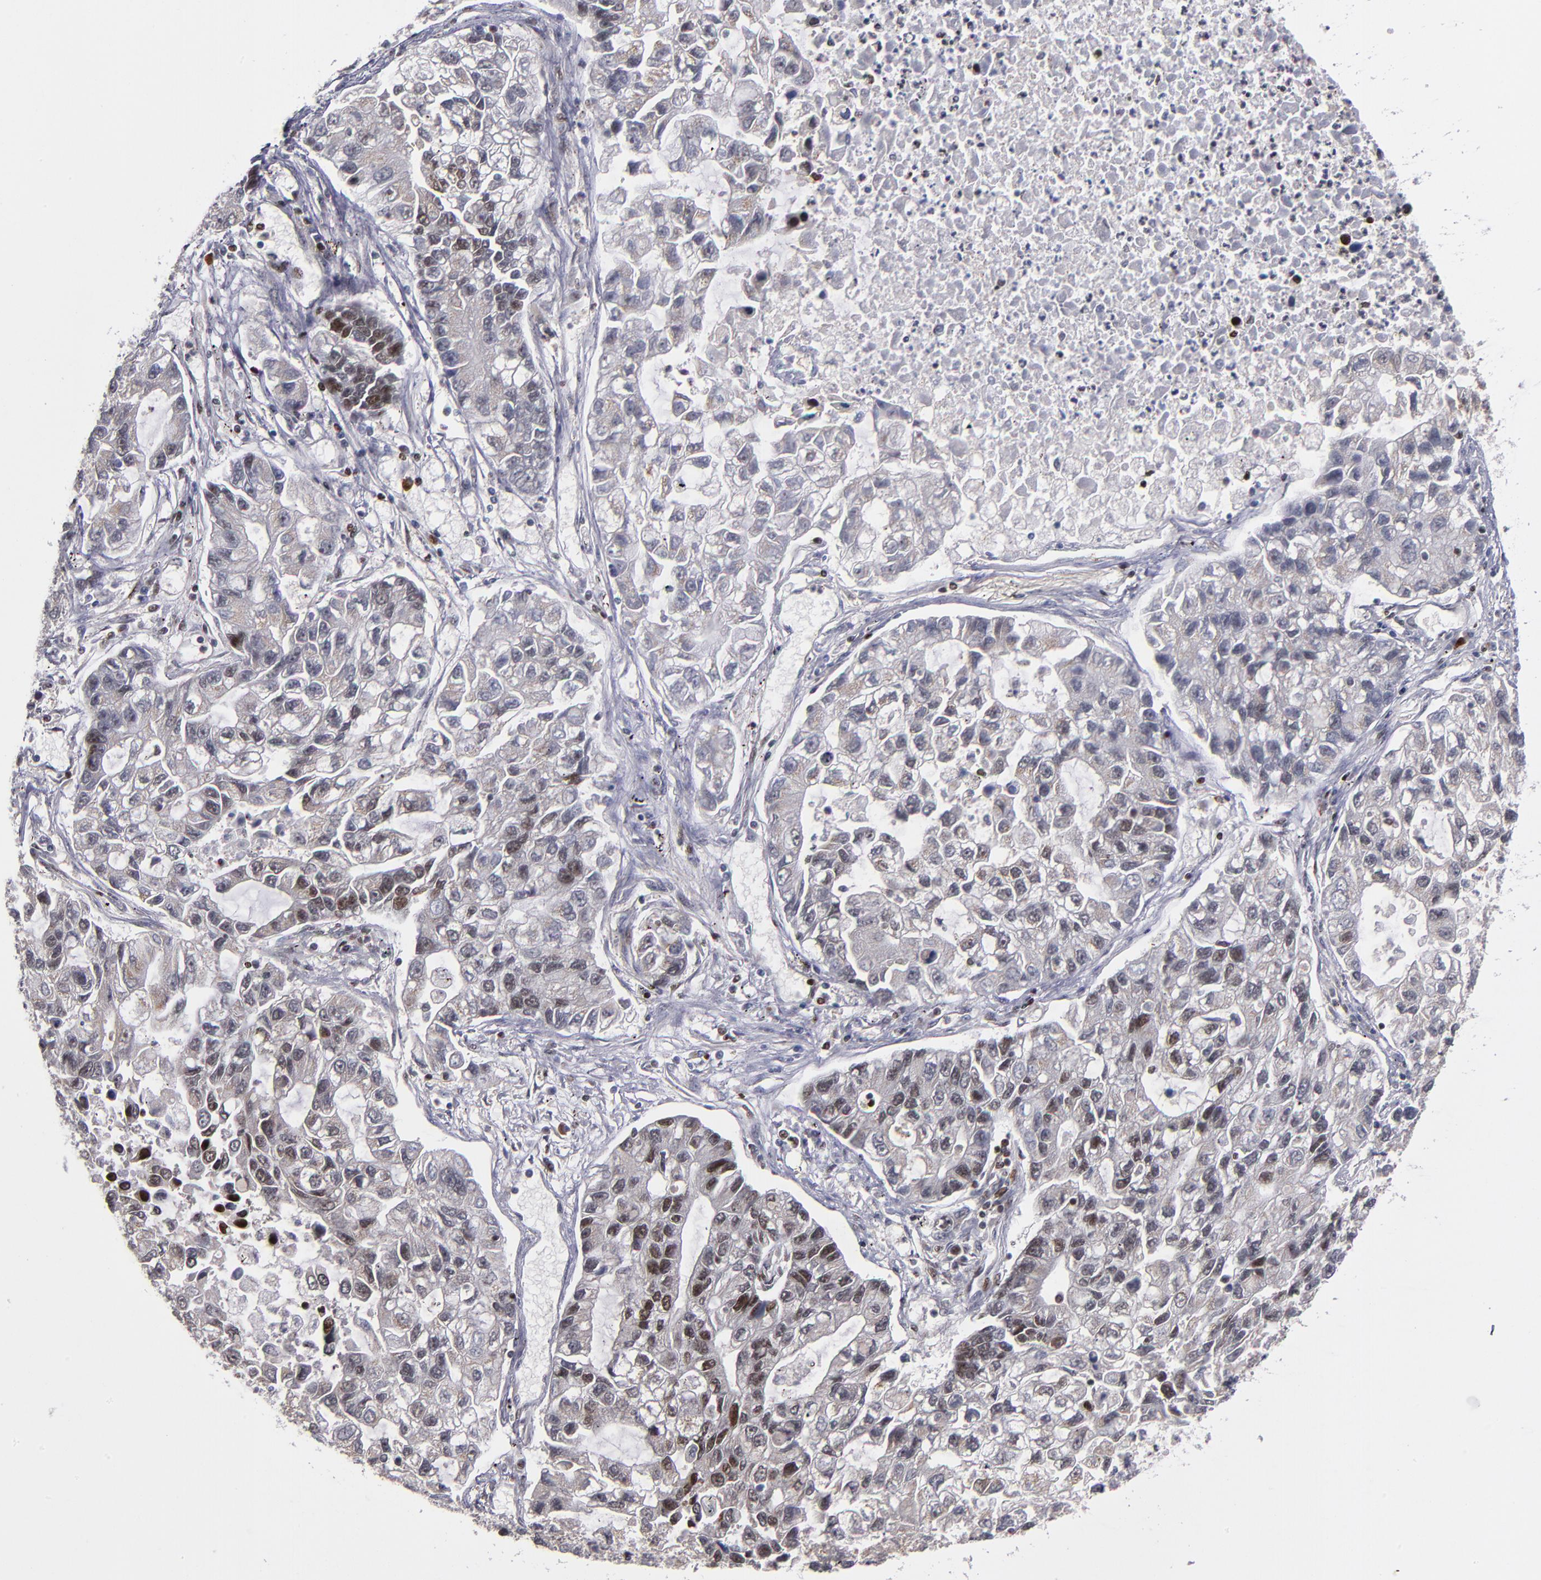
{"staining": {"intensity": "moderate", "quantity": "<25%", "location": "nuclear"}, "tissue": "lung cancer", "cell_type": "Tumor cells", "image_type": "cancer", "snomed": [{"axis": "morphology", "description": "Adenocarcinoma, NOS"}, {"axis": "topography", "description": "Lung"}], "caption": "Brown immunohistochemical staining in human lung adenocarcinoma displays moderate nuclear expression in about <25% of tumor cells.", "gene": "KDM6A", "patient": {"sex": "female", "age": 51}}